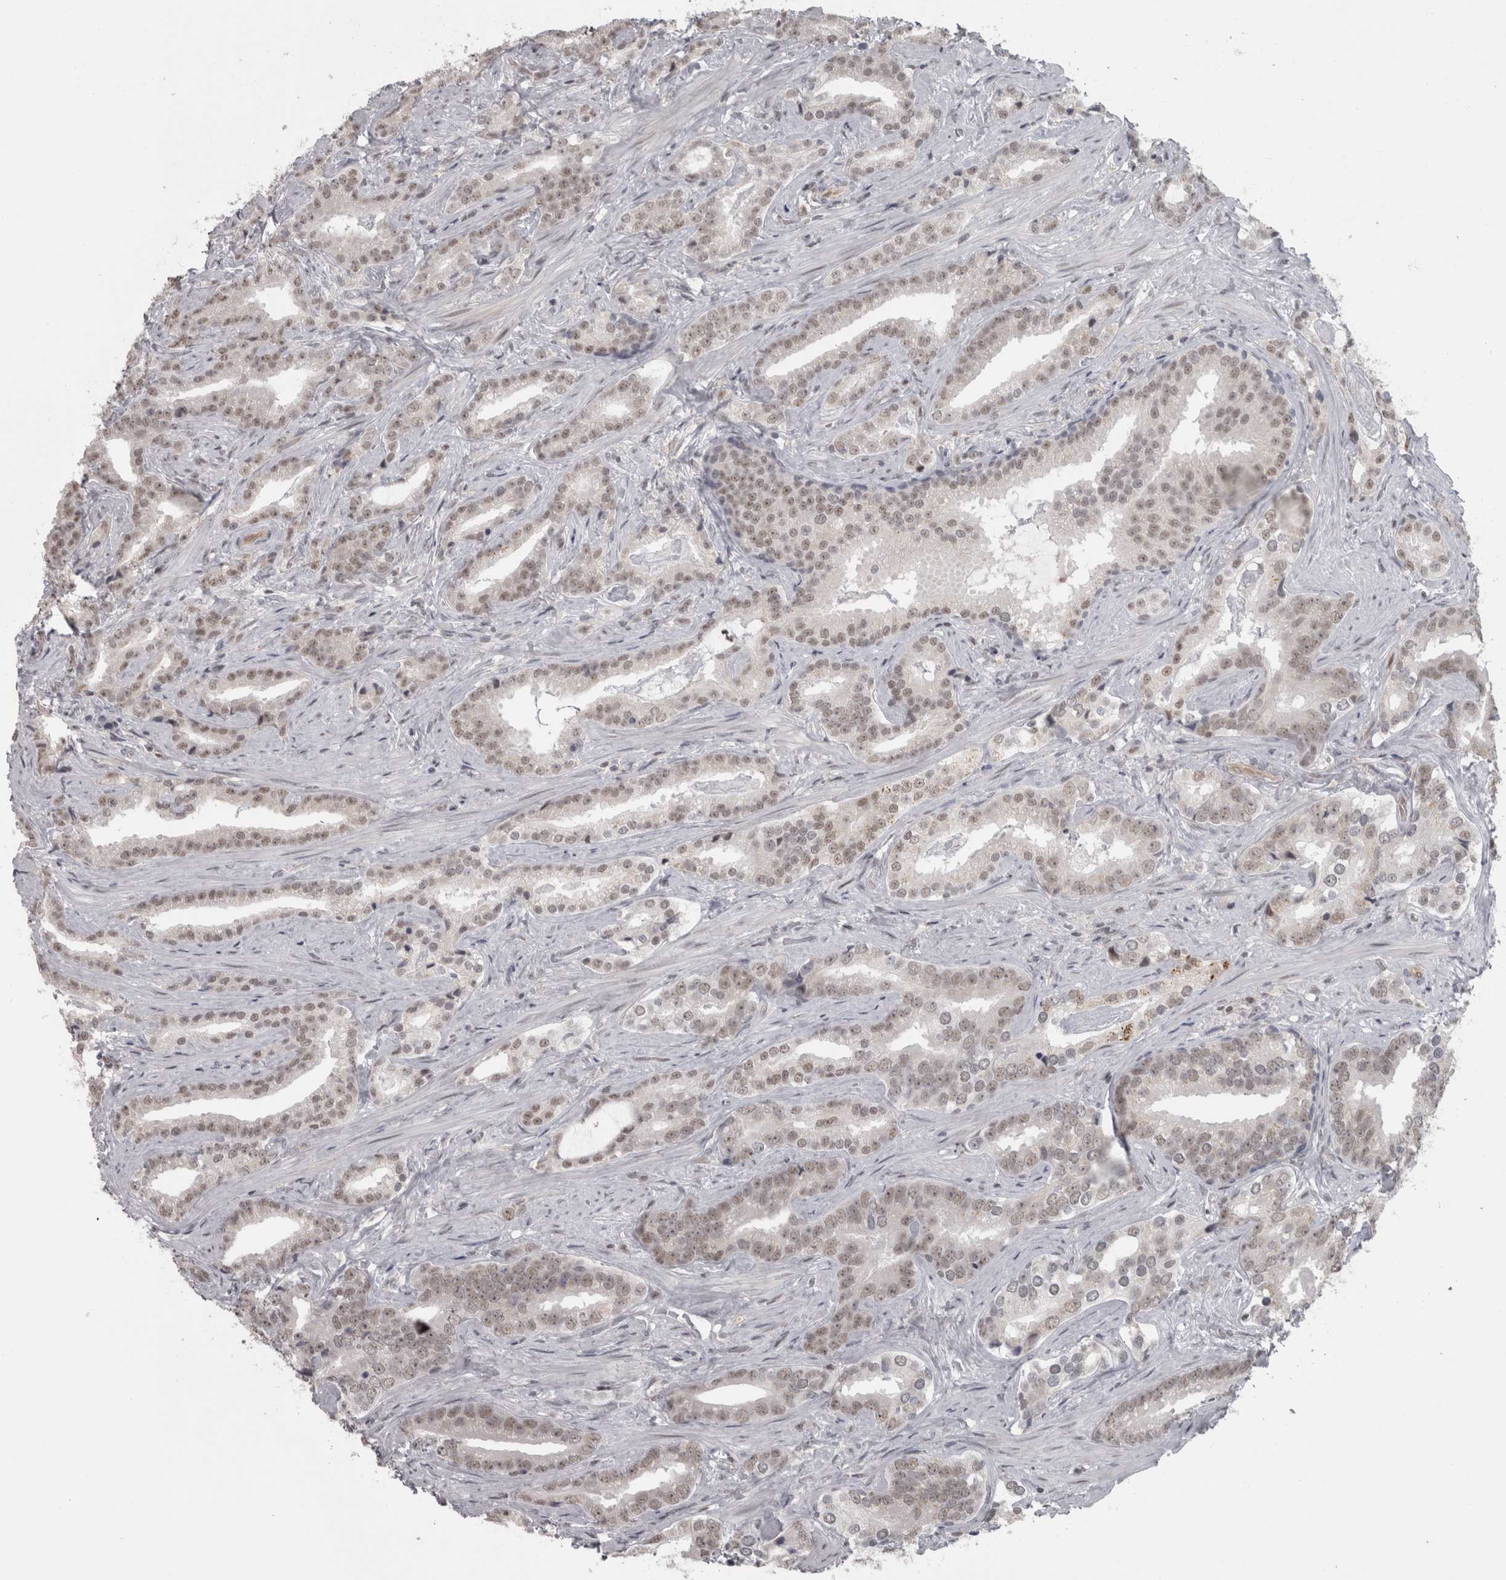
{"staining": {"intensity": "weak", "quantity": "25%-75%", "location": "nuclear"}, "tissue": "prostate cancer", "cell_type": "Tumor cells", "image_type": "cancer", "snomed": [{"axis": "morphology", "description": "Adenocarcinoma, Low grade"}, {"axis": "topography", "description": "Prostate"}], "caption": "The photomicrograph displays staining of prostate cancer (low-grade adenocarcinoma), revealing weak nuclear protein positivity (brown color) within tumor cells.", "gene": "MICU3", "patient": {"sex": "male", "age": 67}}